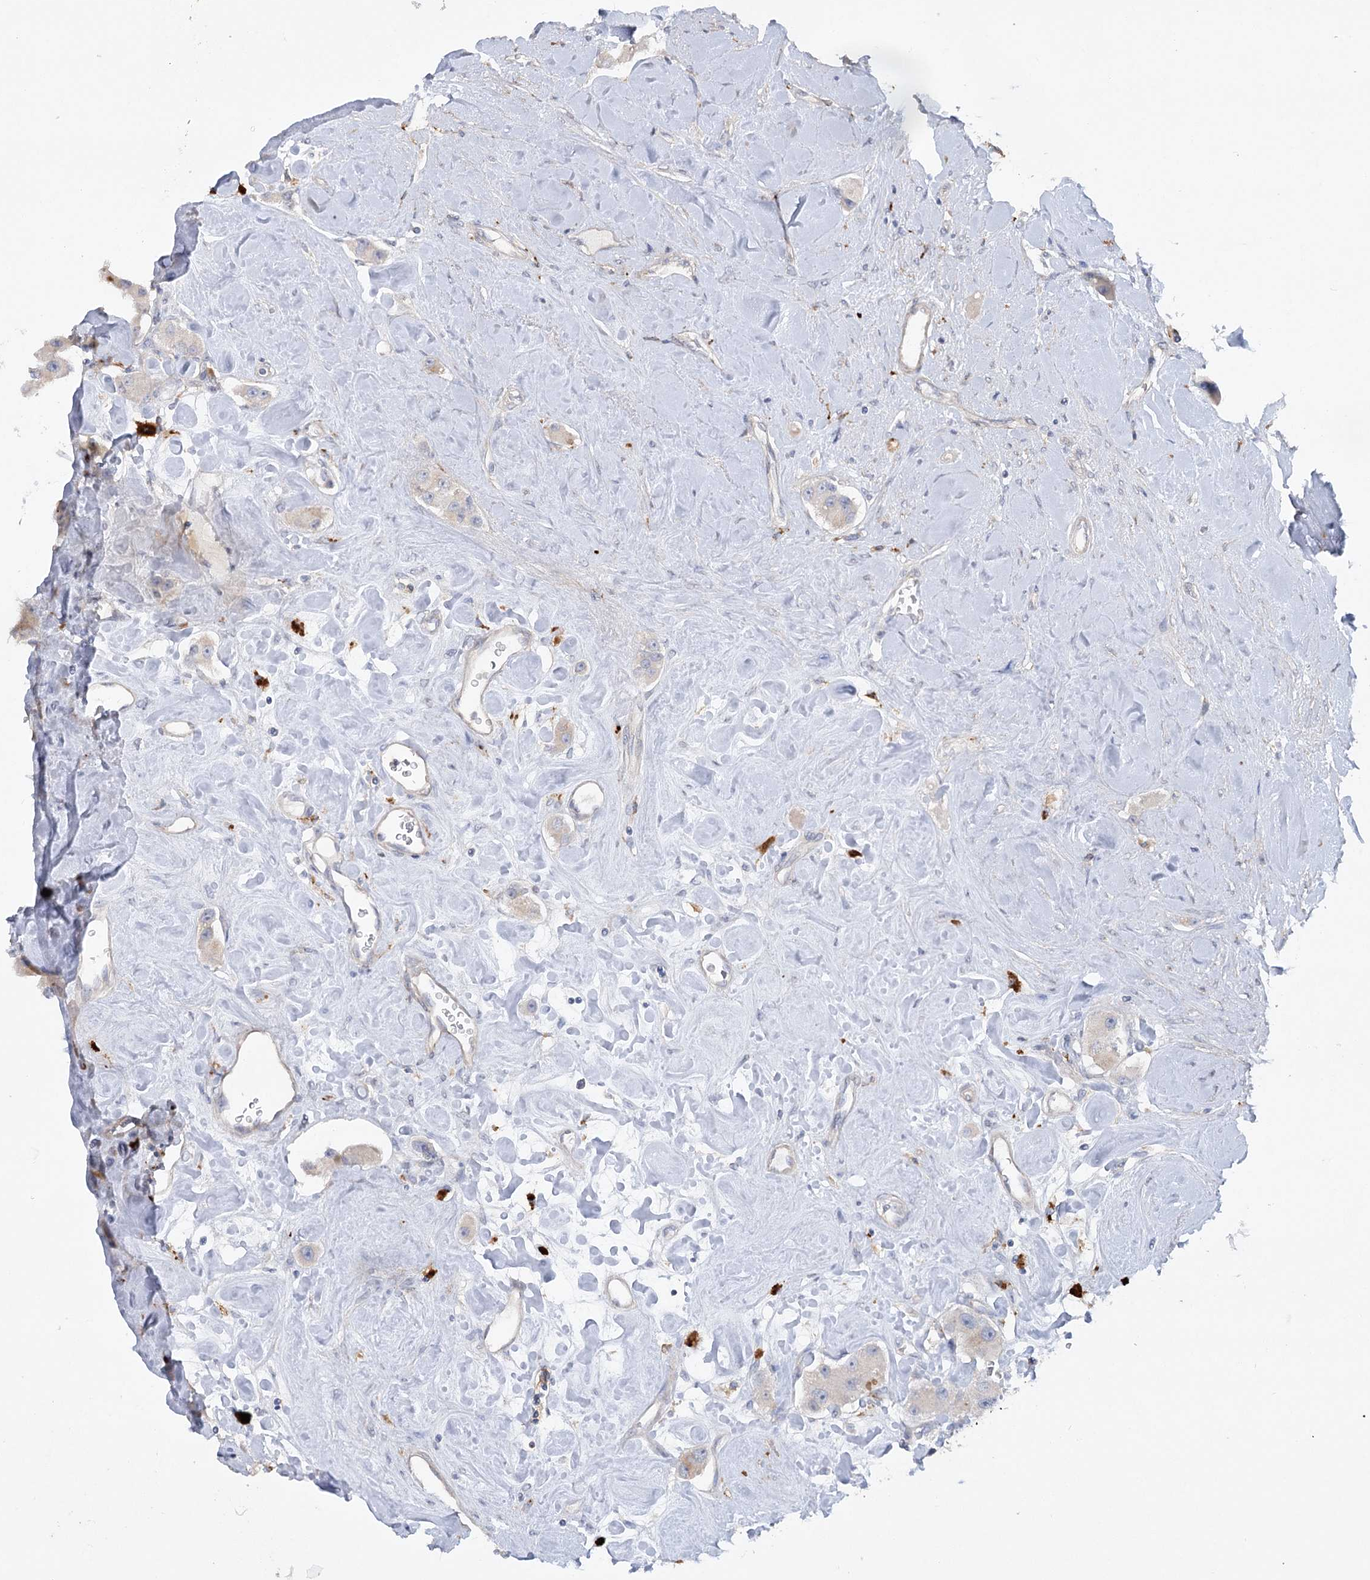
{"staining": {"intensity": "negative", "quantity": "none", "location": "none"}, "tissue": "carcinoid", "cell_type": "Tumor cells", "image_type": "cancer", "snomed": [{"axis": "morphology", "description": "Carcinoid, malignant, NOS"}, {"axis": "topography", "description": "Pancreas"}], "caption": "High magnification brightfield microscopy of carcinoid stained with DAB (3,3'-diaminobenzidine) (brown) and counterstained with hematoxylin (blue): tumor cells show no significant positivity.", "gene": "SCN11A", "patient": {"sex": "male", "age": 41}}